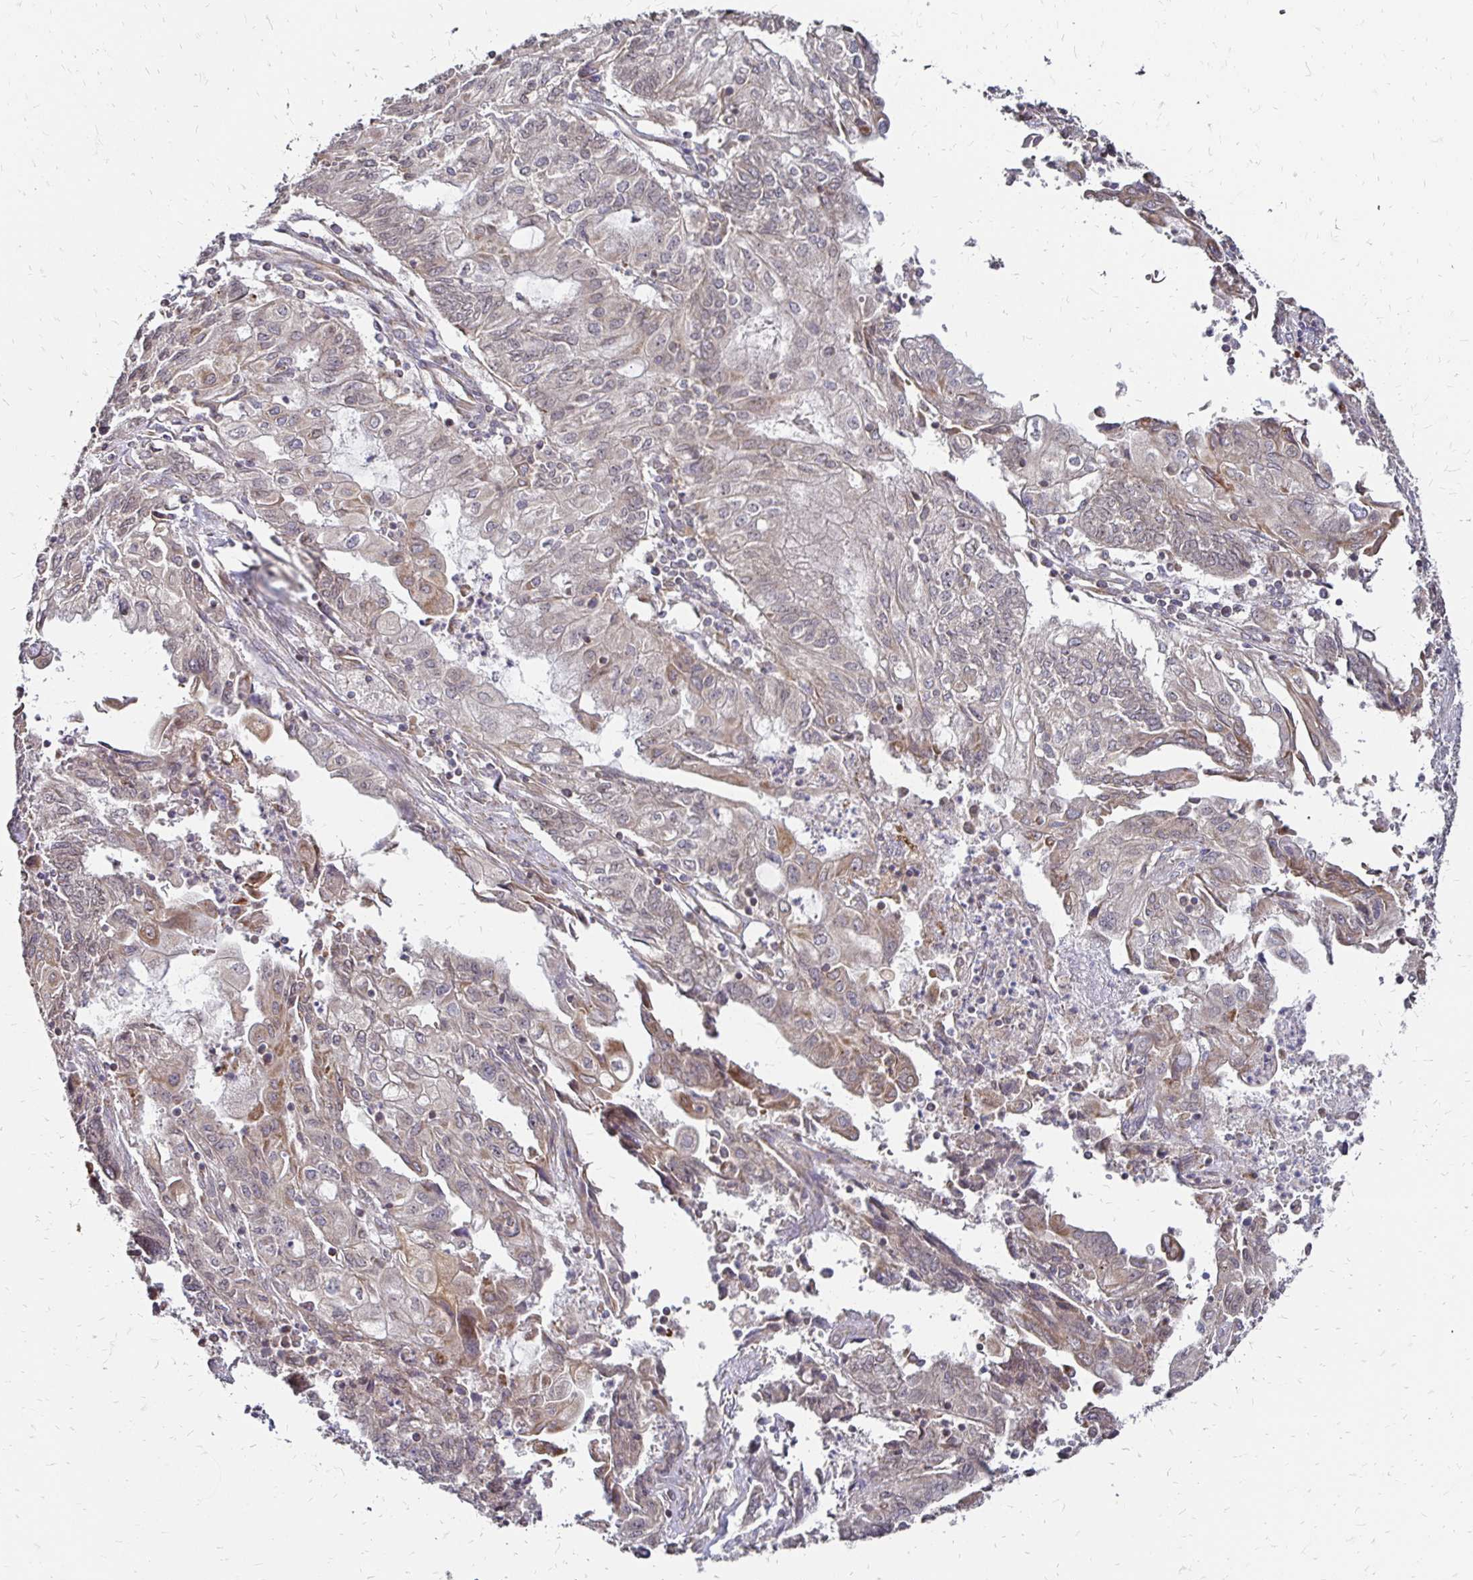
{"staining": {"intensity": "moderate", "quantity": "<25%", "location": "cytoplasmic/membranous"}, "tissue": "endometrial cancer", "cell_type": "Tumor cells", "image_type": "cancer", "snomed": [{"axis": "morphology", "description": "Adenocarcinoma, NOS"}, {"axis": "topography", "description": "Endometrium"}], "caption": "Immunohistochemical staining of endometrial cancer reveals low levels of moderate cytoplasmic/membranous expression in approximately <25% of tumor cells.", "gene": "ZW10", "patient": {"sex": "female", "age": 54}}